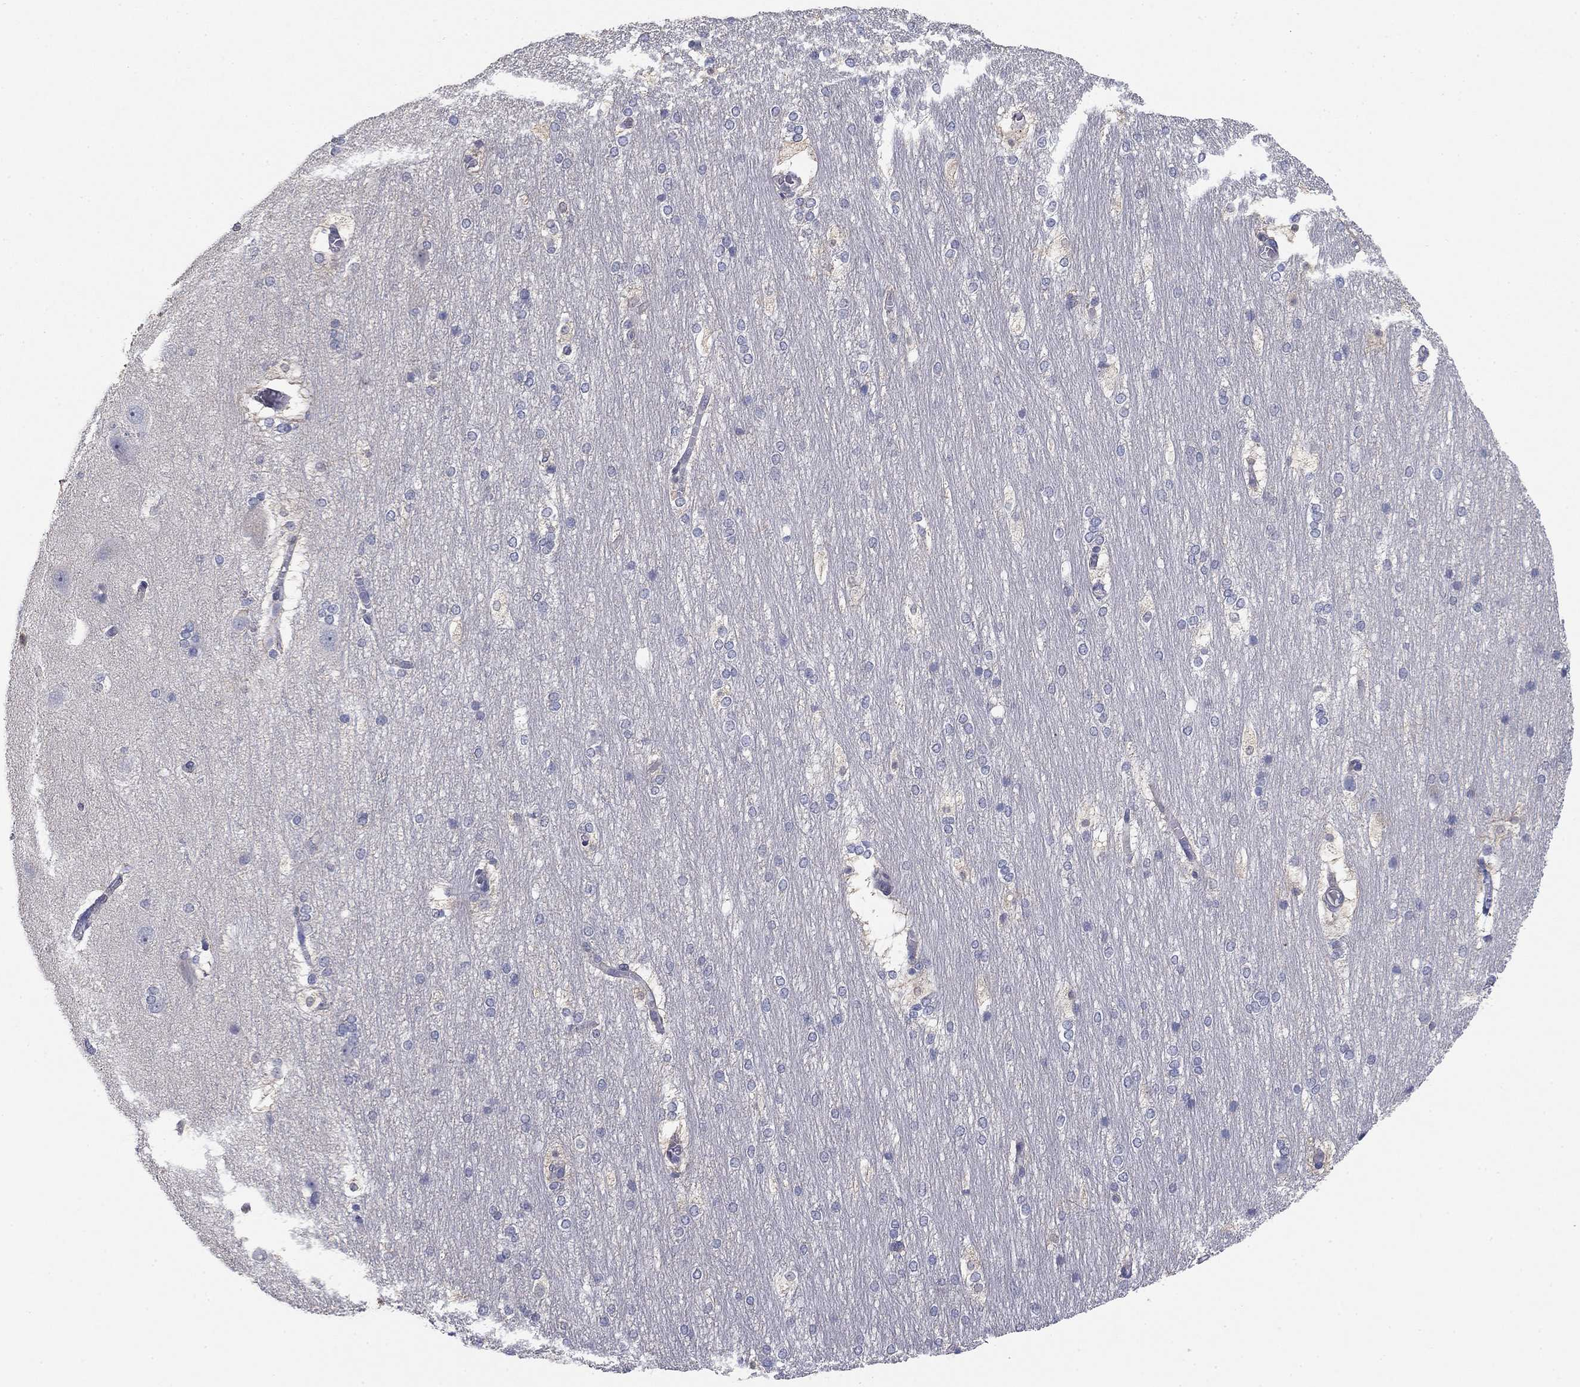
{"staining": {"intensity": "negative", "quantity": "none", "location": "none"}, "tissue": "hippocampus", "cell_type": "Glial cells", "image_type": "normal", "snomed": [{"axis": "morphology", "description": "Normal tissue, NOS"}, {"axis": "topography", "description": "Cerebral cortex"}, {"axis": "topography", "description": "Hippocampus"}], "caption": "Immunohistochemistry histopathology image of unremarkable hippocampus: human hippocampus stained with DAB (3,3'-diaminobenzidine) shows no significant protein staining in glial cells.", "gene": "GRK7", "patient": {"sex": "female", "age": 19}}